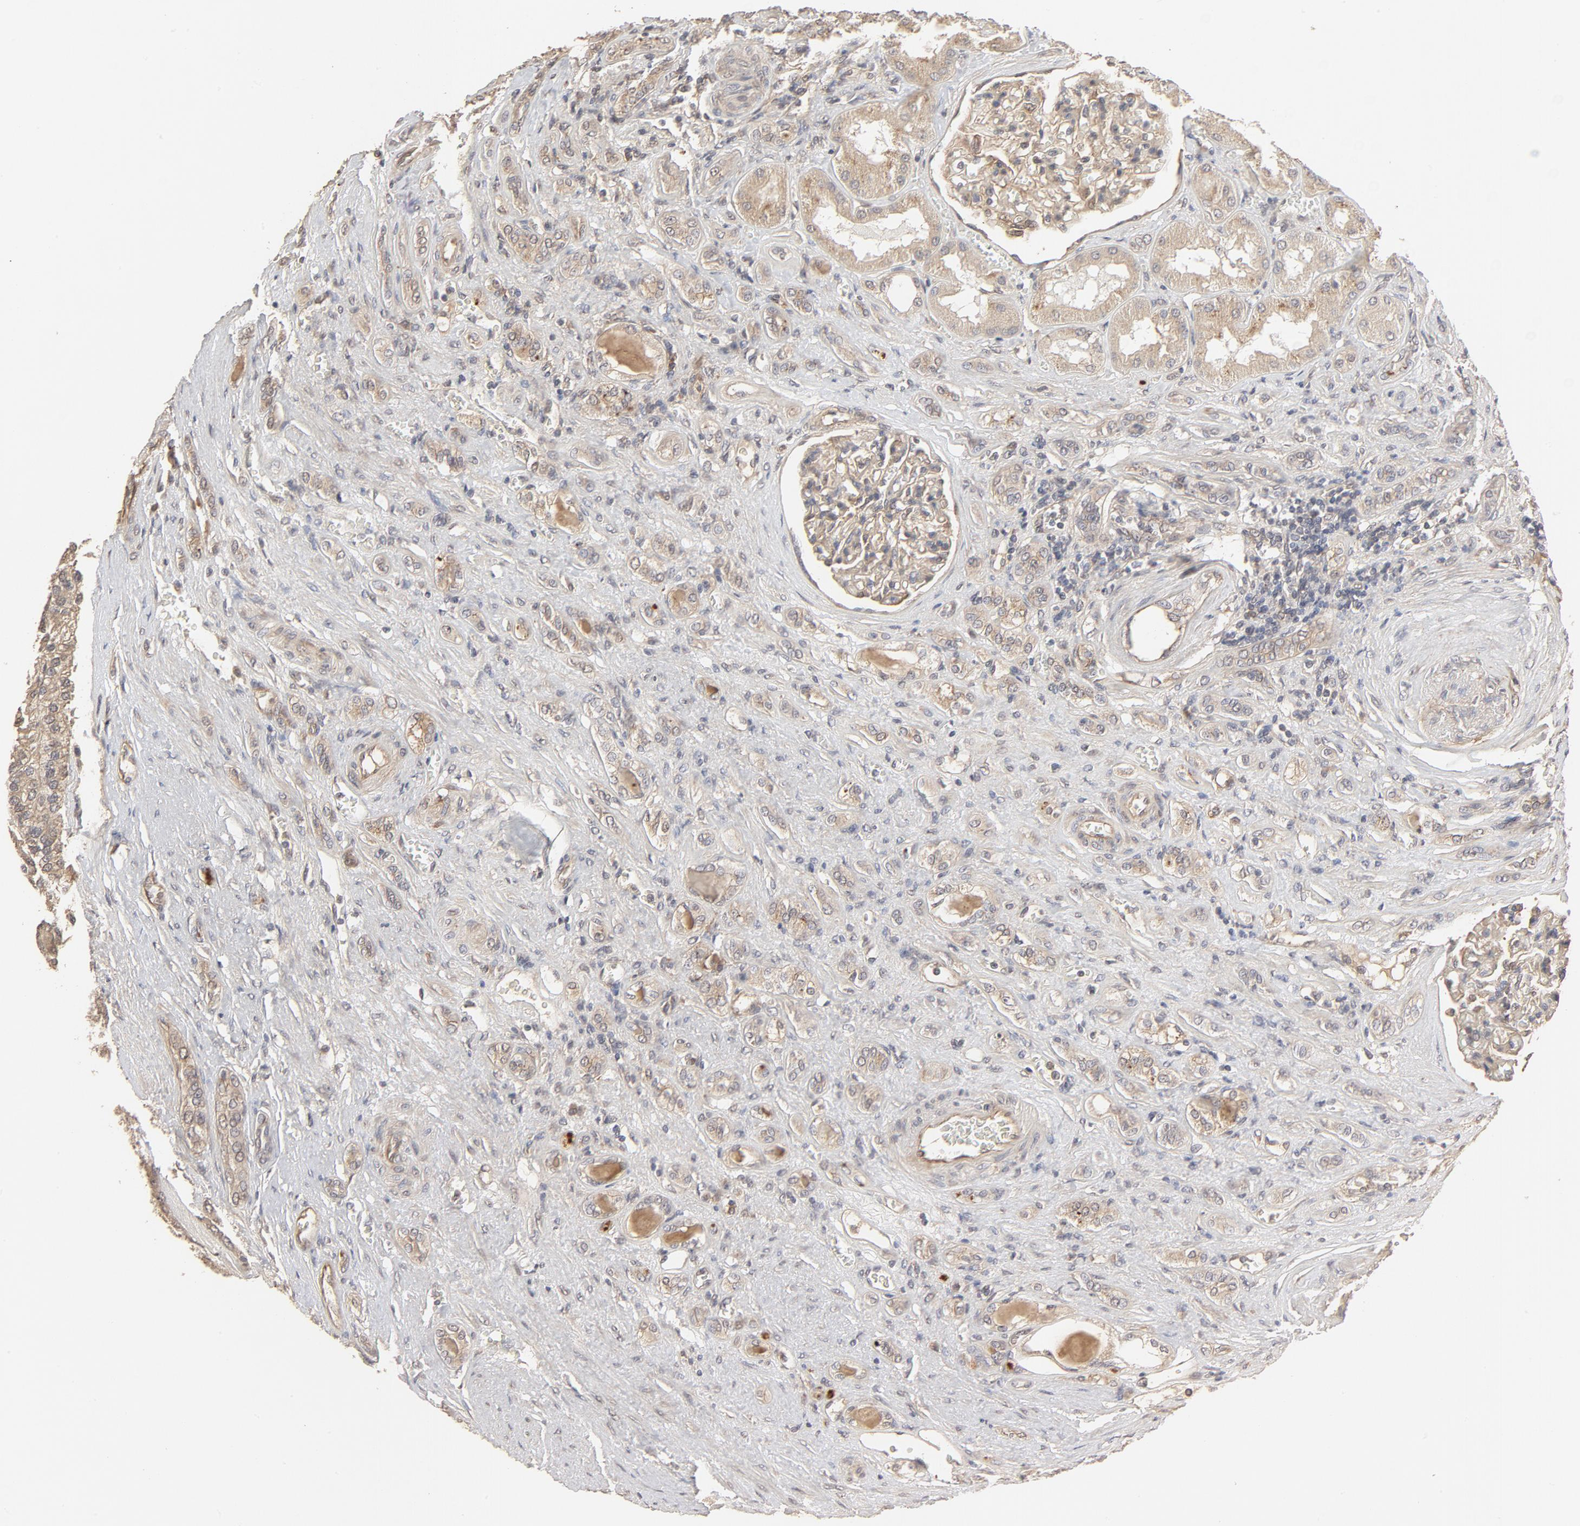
{"staining": {"intensity": "moderate", "quantity": ">75%", "location": "cytoplasmic/membranous"}, "tissue": "renal cancer", "cell_type": "Tumor cells", "image_type": "cancer", "snomed": [{"axis": "morphology", "description": "Adenocarcinoma, NOS"}, {"axis": "topography", "description": "Kidney"}], "caption": "Tumor cells show moderate cytoplasmic/membranous staining in about >75% of cells in renal cancer (adenocarcinoma).", "gene": "IL3RA", "patient": {"sex": "male", "age": 46}}